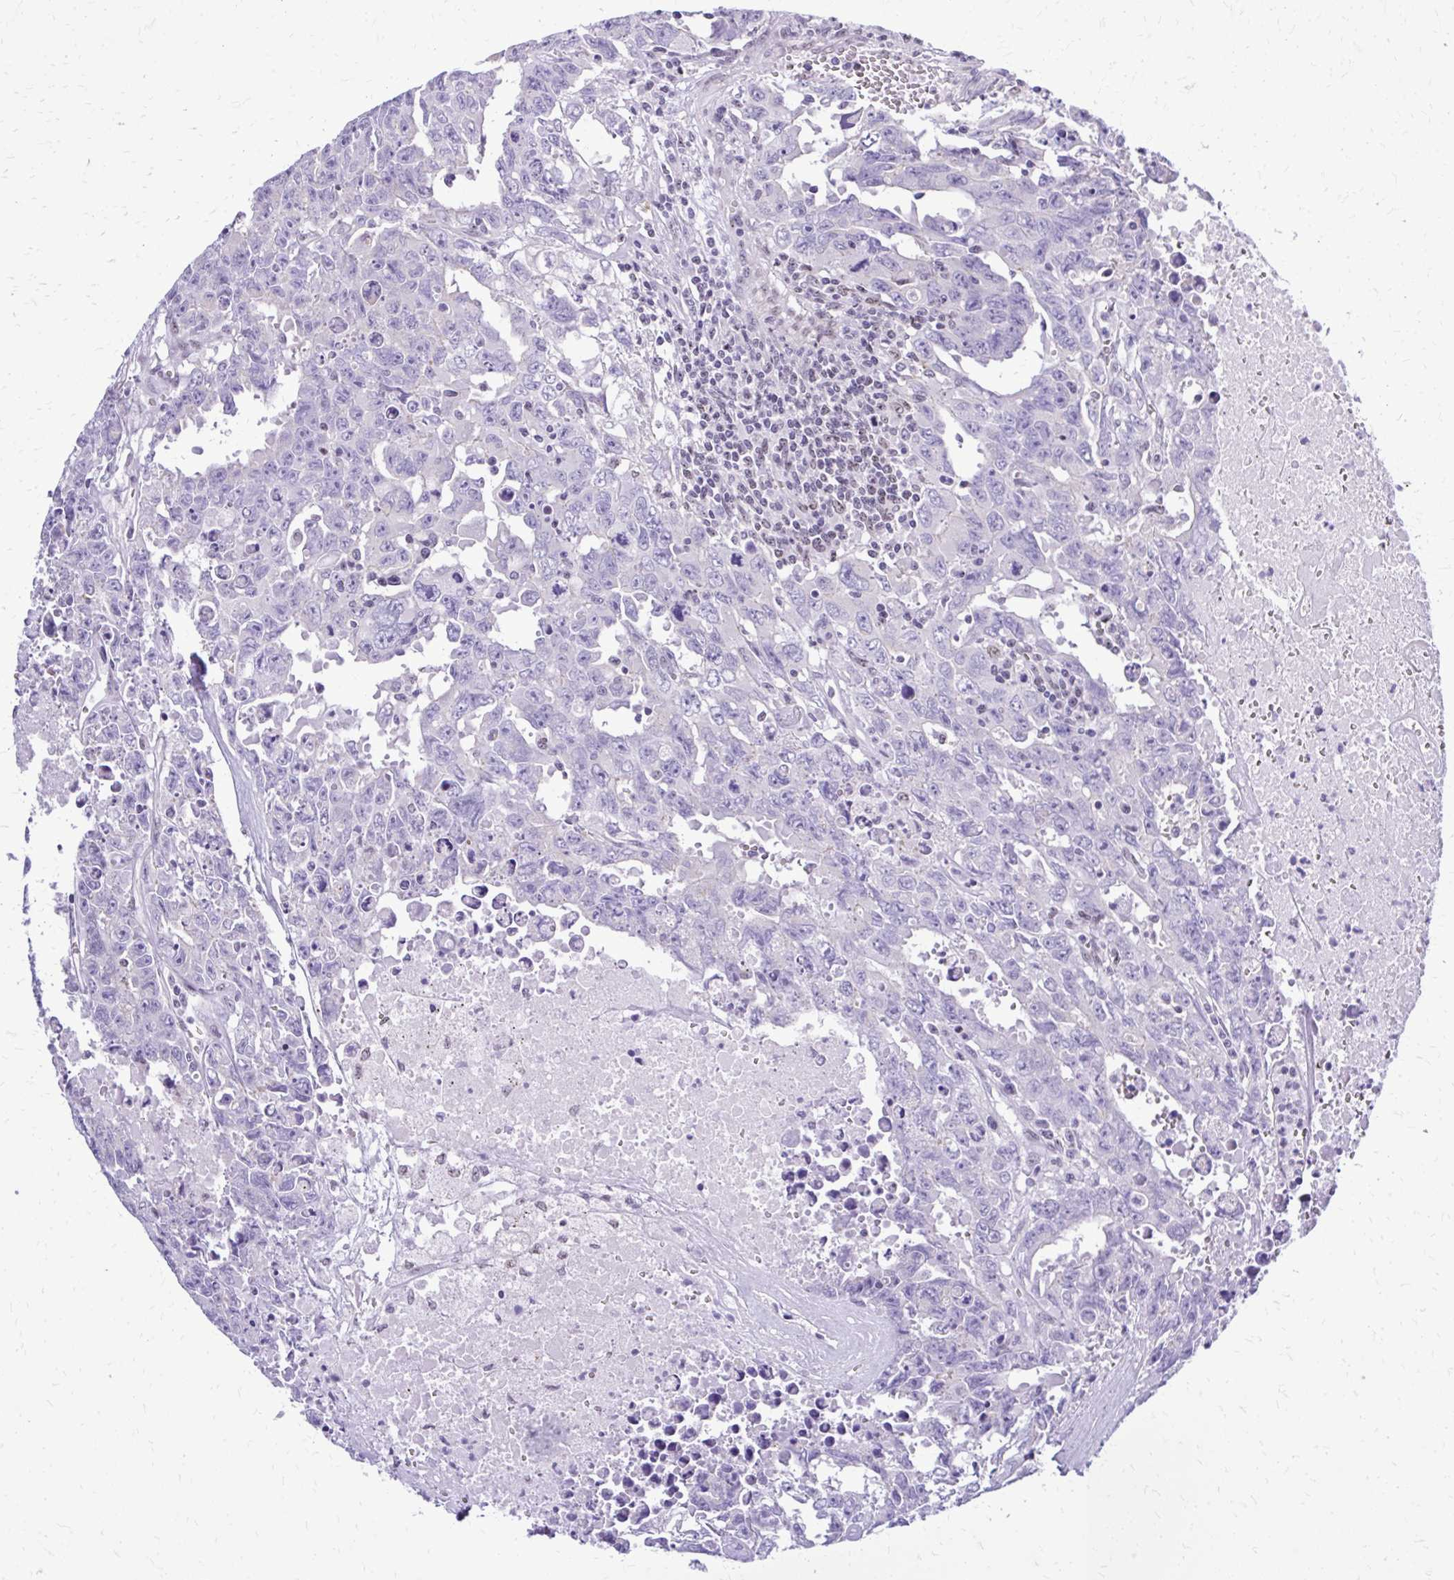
{"staining": {"intensity": "negative", "quantity": "none", "location": "none"}, "tissue": "testis cancer", "cell_type": "Tumor cells", "image_type": "cancer", "snomed": [{"axis": "morphology", "description": "Carcinoma, Embryonal, NOS"}, {"axis": "topography", "description": "Testis"}], "caption": "This is an IHC photomicrograph of human testis cancer (embryonal carcinoma). There is no staining in tumor cells.", "gene": "RASL11B", "patient": {"sex": "male", "age": 24}}